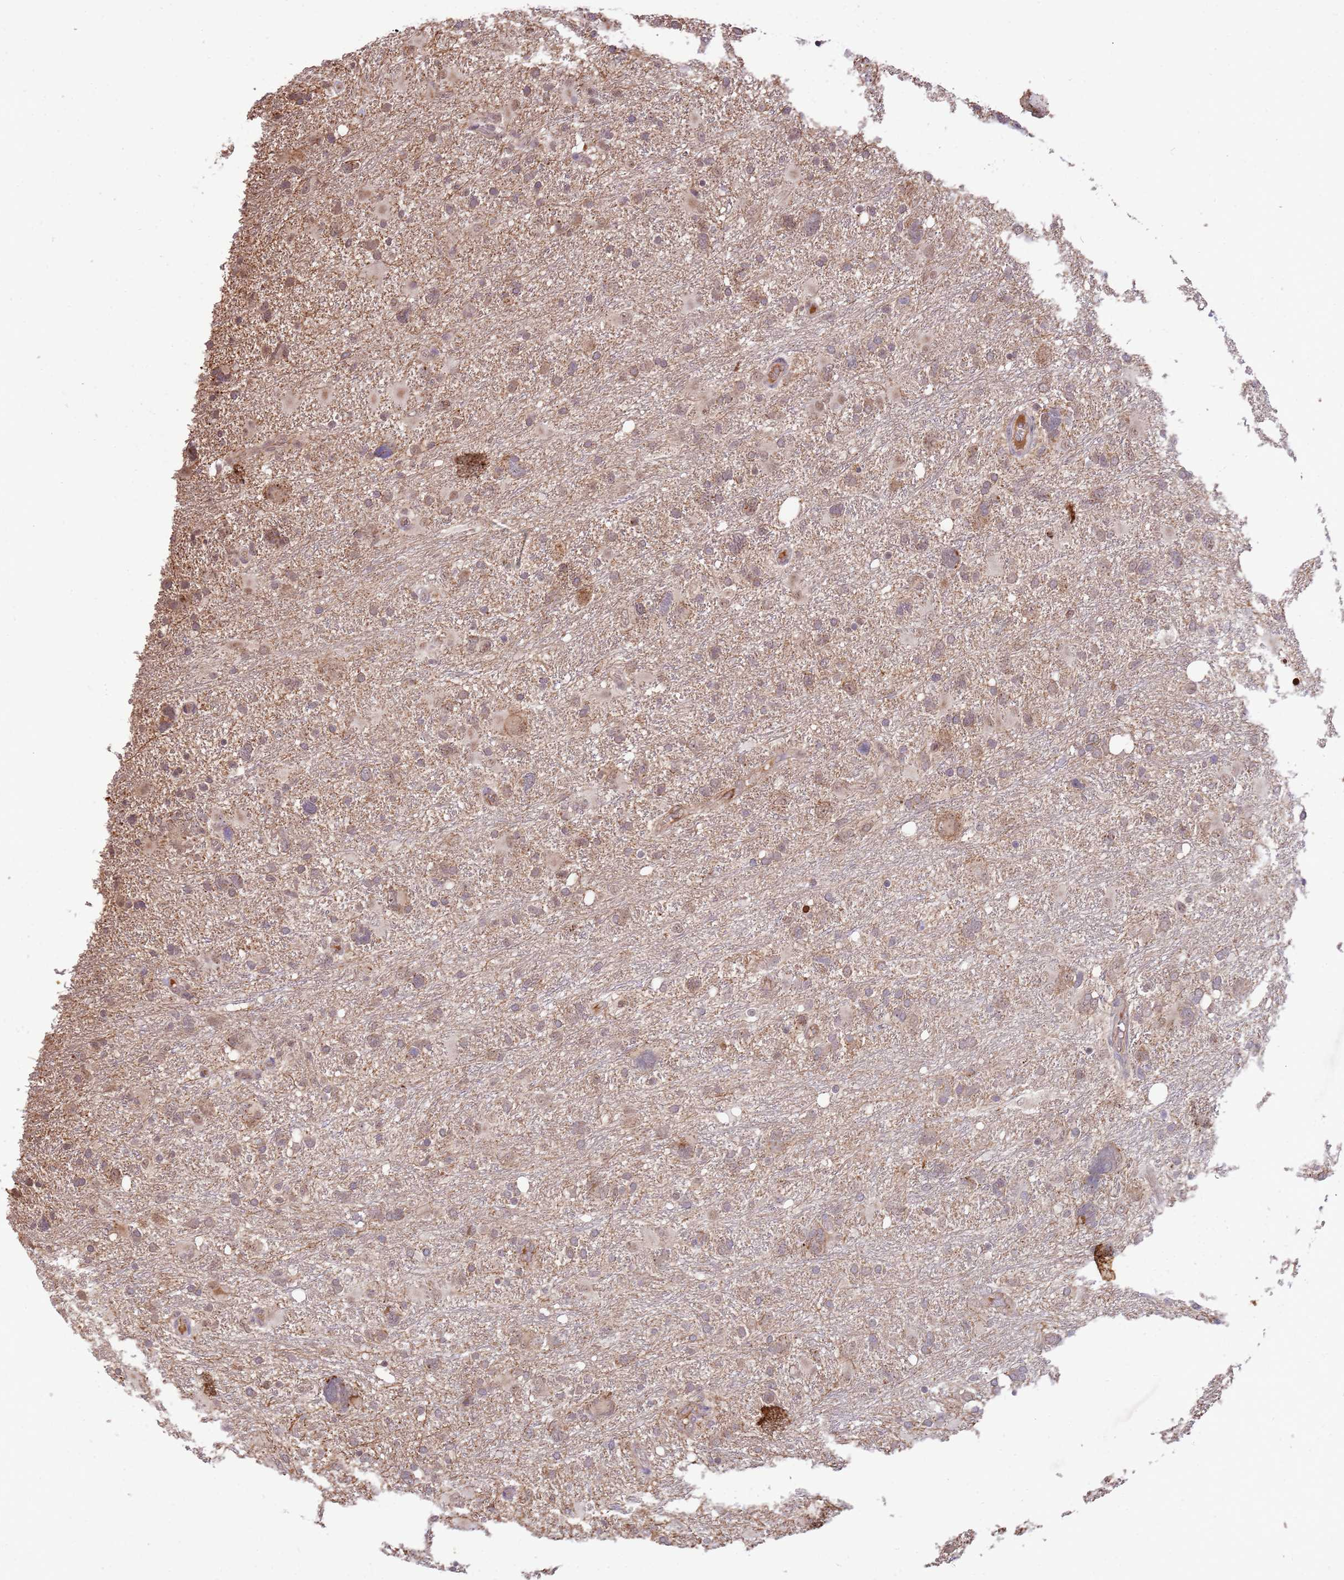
{"staining": {"intensity": "weak", "quantity": "25%-75%", "location": "cytoplasmic/membranous"}, "tissue": "glioma", "cell_type": "Tumor cells", "image_type": "cancer", "snomed": [{"axis": "morphology", "description": "Glioma, malignant, High grade"}, {"axis": "topography", "description": "Brain"}], "caption": "Immunohistochemical staining of human glioma reveals weak cytoplasmic/membranous protein positivity in approximately 25%-75% of tumor cells.", "gene": "NBPF6", "patient": {"sex": "male", "age": 61}}